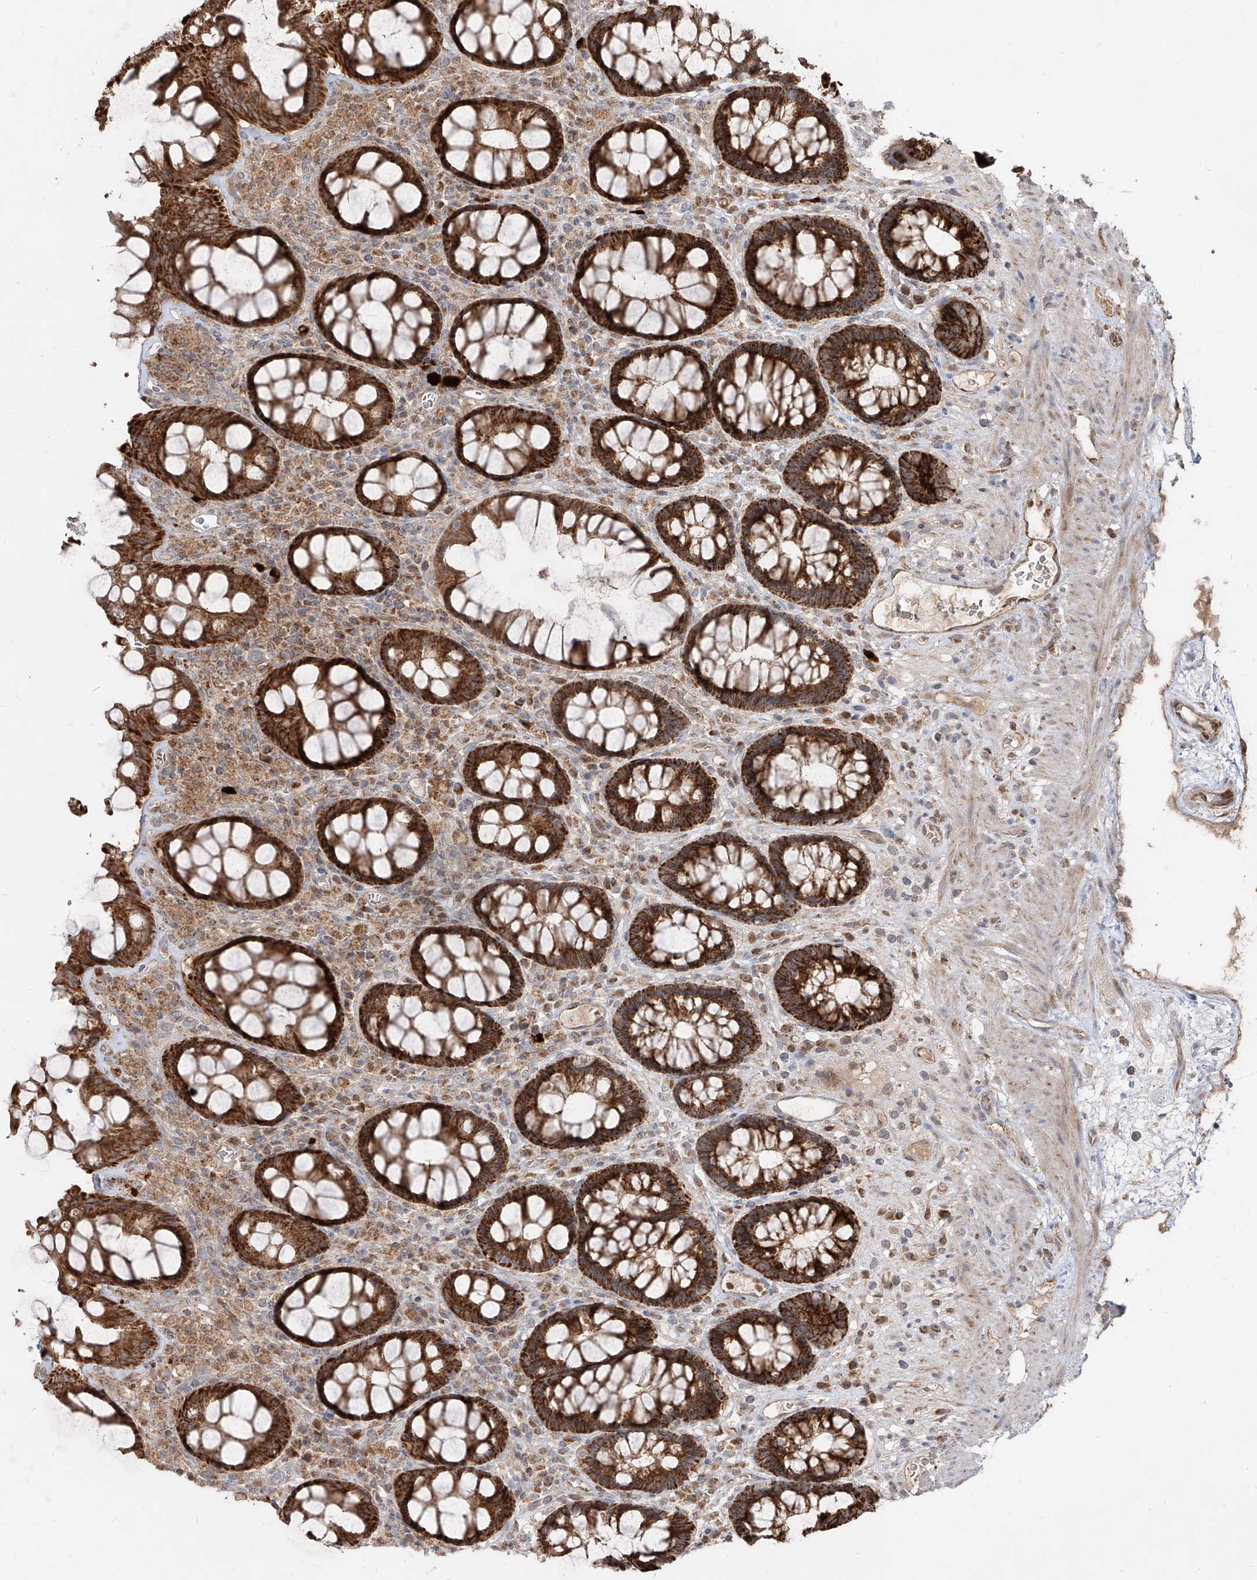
{"staining": {"intensity": "strong", "quantity": ">75%", "location": "cytoplasmic/membranous"}, "tissue": "rectum", "cell_type": "Glandular cells", "image_type": "normal", "snomed": [{"axis": "morphology", "description": "Normal tissue, NOS"}, {"axis": "topography", "description": "Rectum"}], "caption": "Strong cytoplasmic/membranous staining for a protein is appreciated in about >75% of glandular cells of benign rectum using immunohistochemistry.", "gene": "AIM2", "patient": {"sex": "male", "age": 64}}